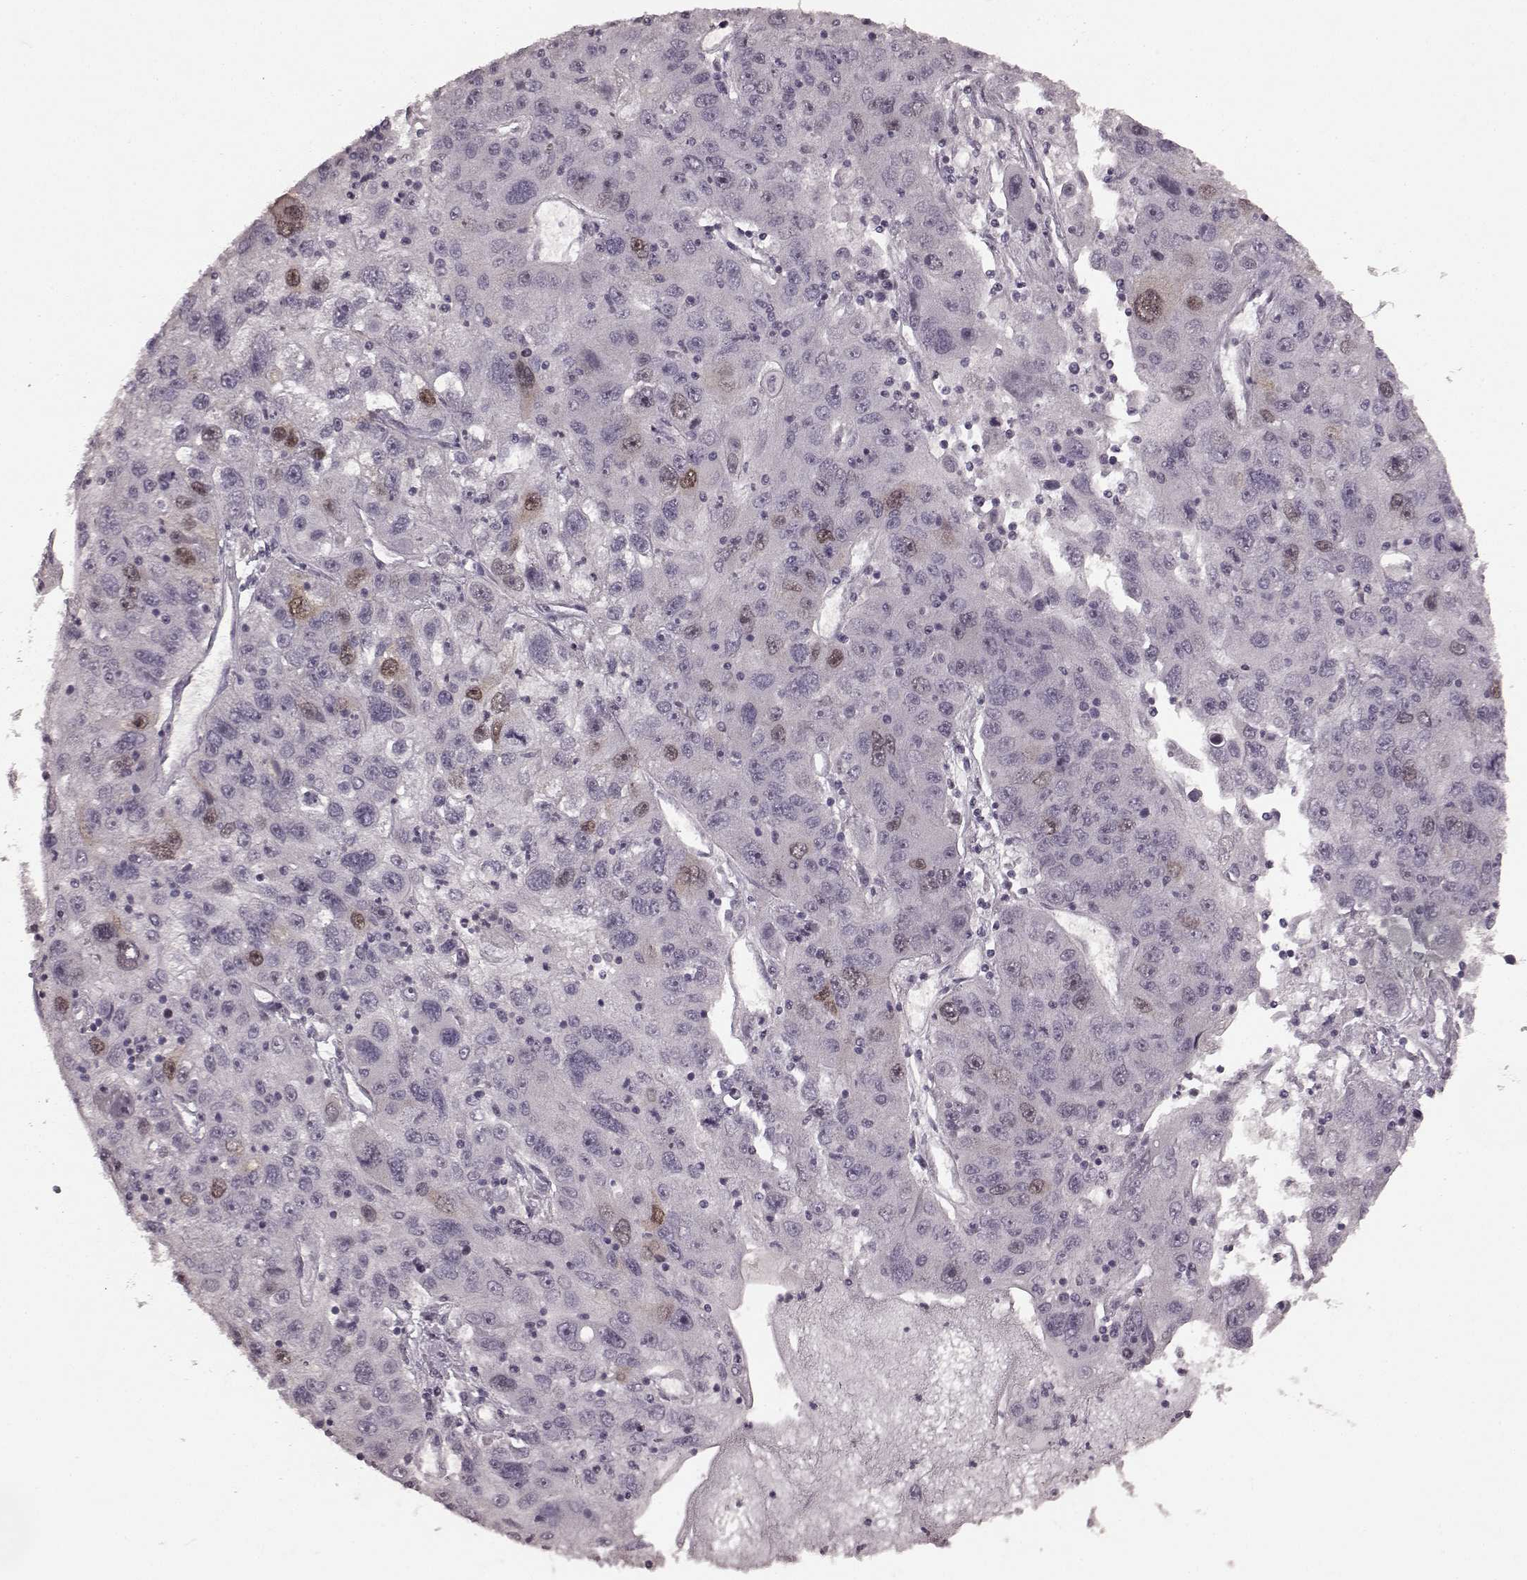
{"staining": {"intensity": "weak", "quantity": "<25%", "location": "nuclear"}, "tissue": "stomach cancer", "cell_type": "Tumor cells", "image_type": "cancer", "snomed": [{"axis": "morphology", "description": "Adenocarcinoma, NOS"}, {"axis": "topography", "description": "Stomach"}], "caption": "Immunohistochemistry (IHC) of human stomach adenocarcinoma exhibits no staining in tumor cells.", "gene": "CCNA2", "patient": {"sex": "male", "age": 56}}